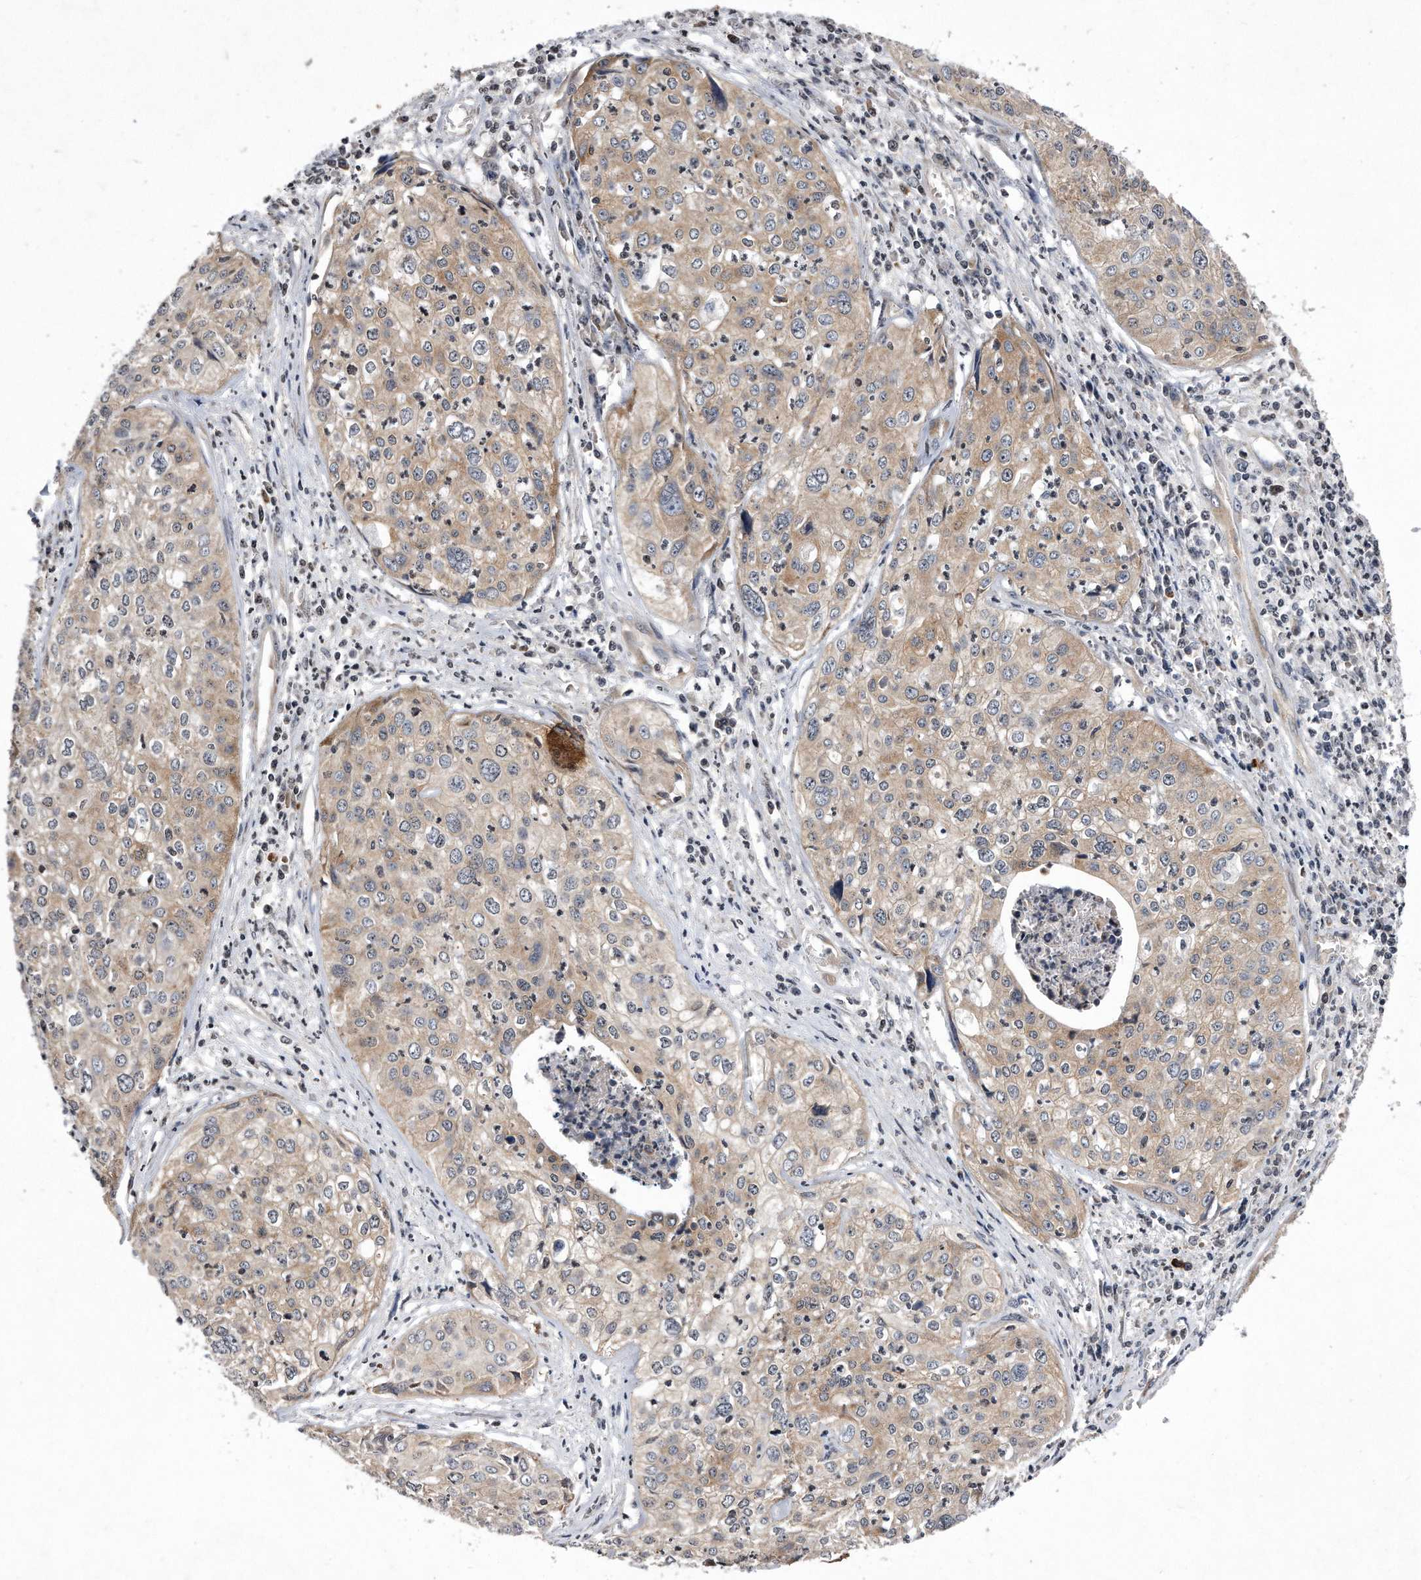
{"staining": {"intensity": "weak", "quantity": ">75%", "location": "cytoplasmic/membranous"}, "tissue": "cervical cancer", "cell_type": "Tumor cells", "image_type": "cancer", "snomed": [{"axis": "morphology", "description": "Squamous cell carcinoma, NOS"}, {"axis": "topography", "description": "Cervix"}], "caption": "Immunohistochemistry of cervical cancer demonstrates low levels of weak cytoplasmic/membranous expression in about >75% of tumor cells. (DAB (3,3'-diaminobenzidine) IHC, brown staining for protein, blue staining for nuclei).", "gene": "DAB1", "patient": {"sex": "female", "age": 31}}